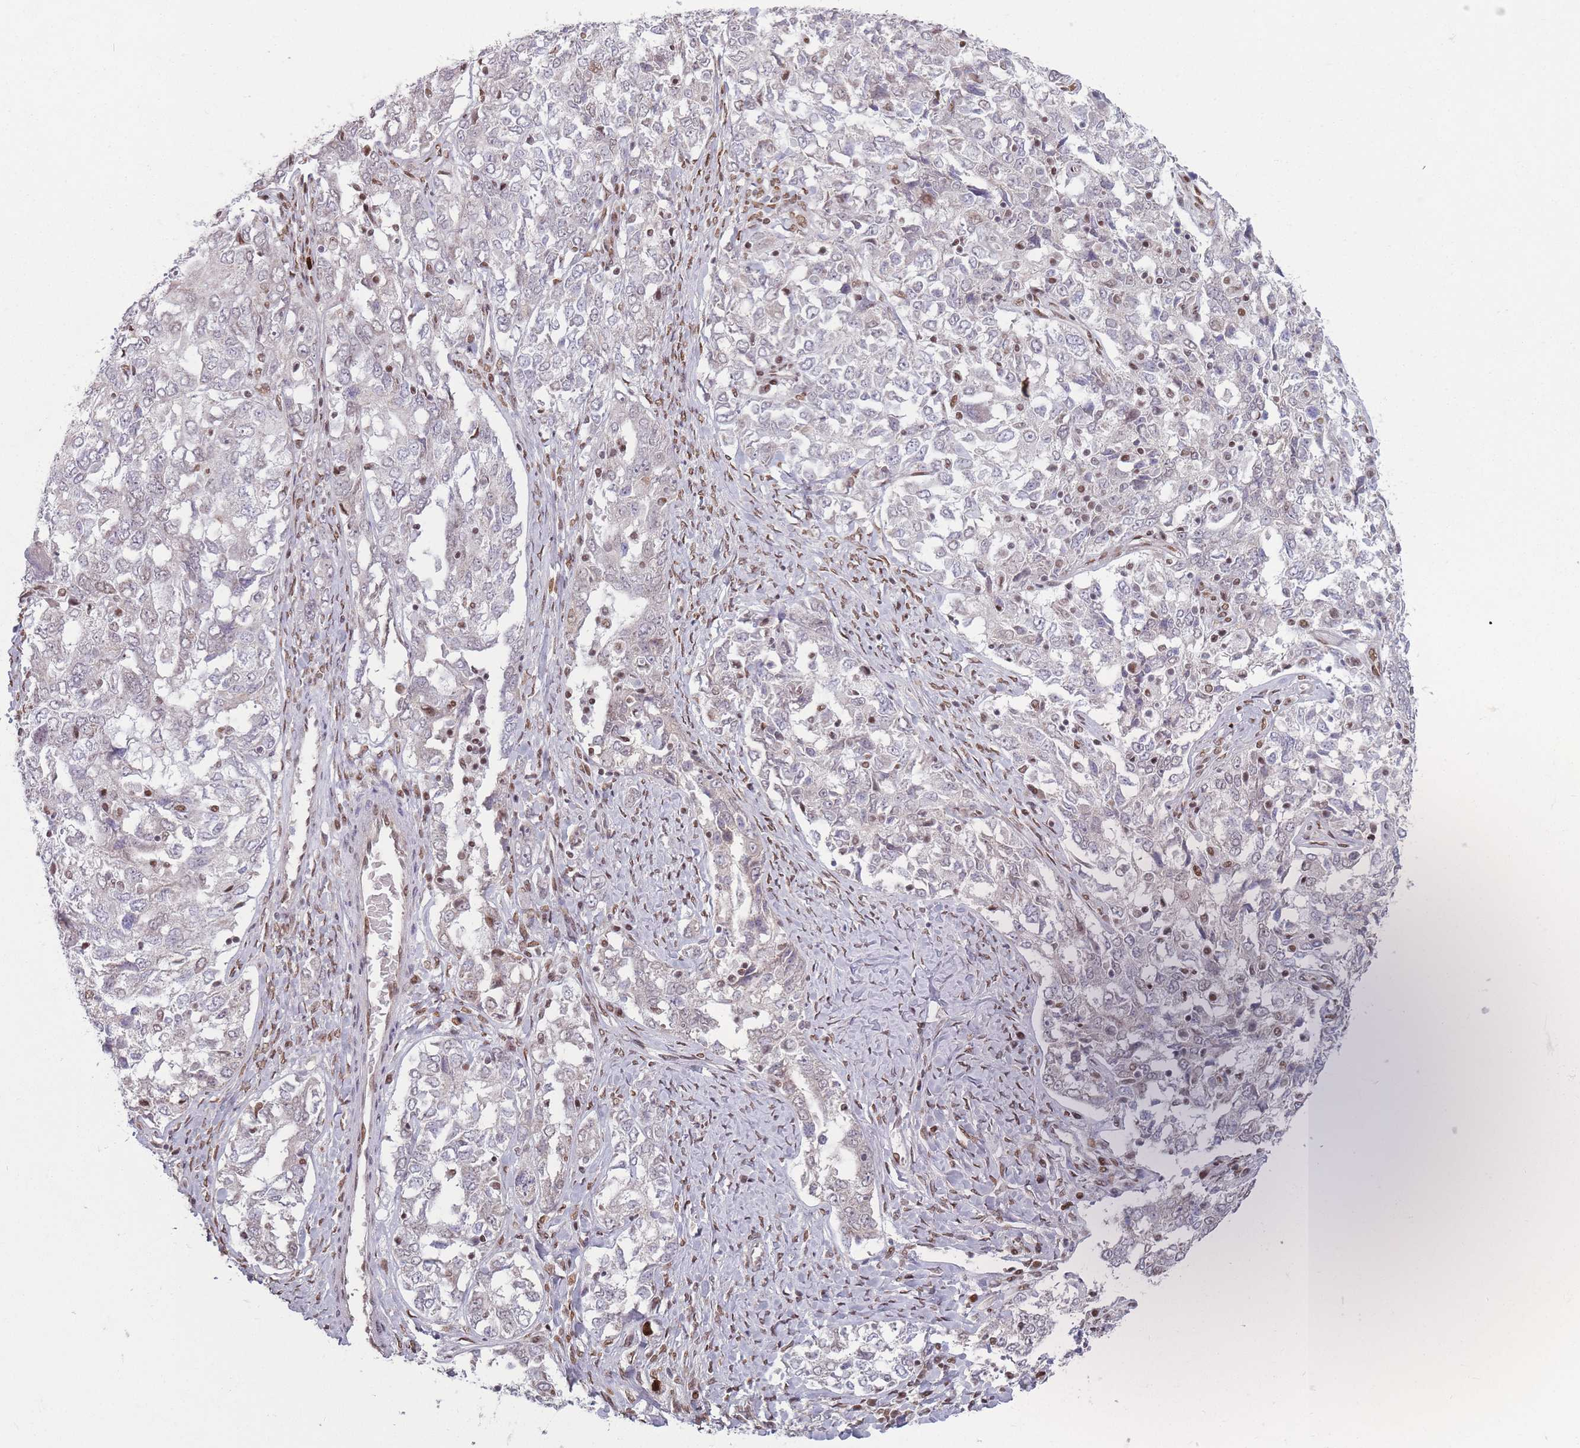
{"staining": {"intensity": "negative", "quantity": "none", "location": "none"}, "tissue": "ovarian cancer", "cell_type": "Tumor cells", "image_type": "cancer", "snomed": [{"axis": "morphology", "description": "Carcinoma, endometroid"}, {"axis": "topography", "description": "Ovary"}], "caption": "Immunohistochemistry of human endometroid carcinoma (ovarian) shows no positivity in tumor cells. The staining is performed using DAB brown chromogen with nuclei counter-stained in using hematoxylin.", "gene": "SH3BGRL2", "patient": {"sex": "female", "age": 62}}